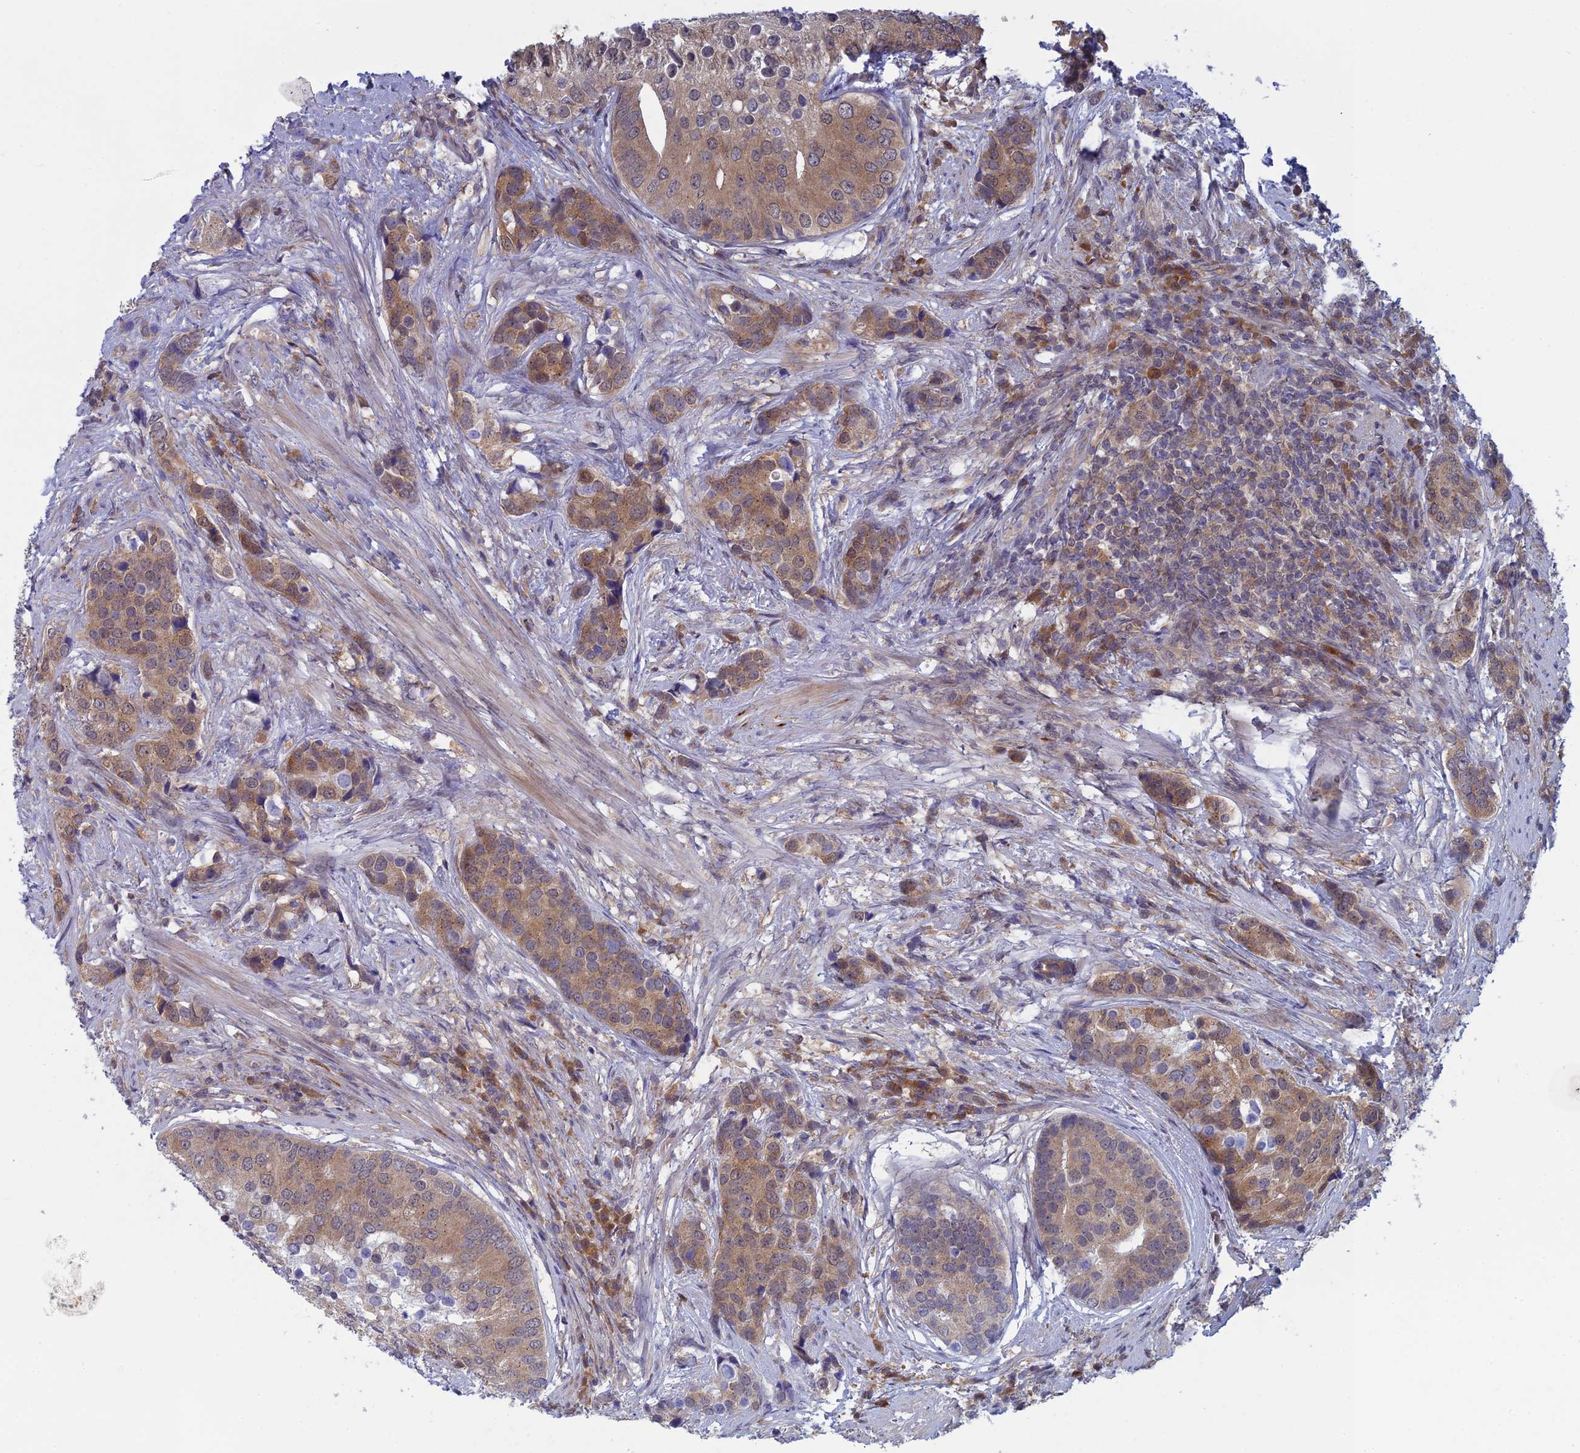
{"staining": {"intensity": "moderate", "quantity": ">75%", "location": "cytoplasmic/membranous"}, "tissue": "prostate cancer", "cell_type": "Tumor cells", "image_type": "cancer", "snomed": [{"axis": "morphology", "description": "Adenocarcinoma, High grade"}, {"axis": "topography", "description": "Prostate"}], "caption": "Moderate cytoplasmic/membranous protein positivity is appreciated in approximately >75% of tumor cells in prostate cancer (adenocarcinoma (high-grade)).", "gene": "SRA1", "patient": {"sex": "male", "age": 62}}